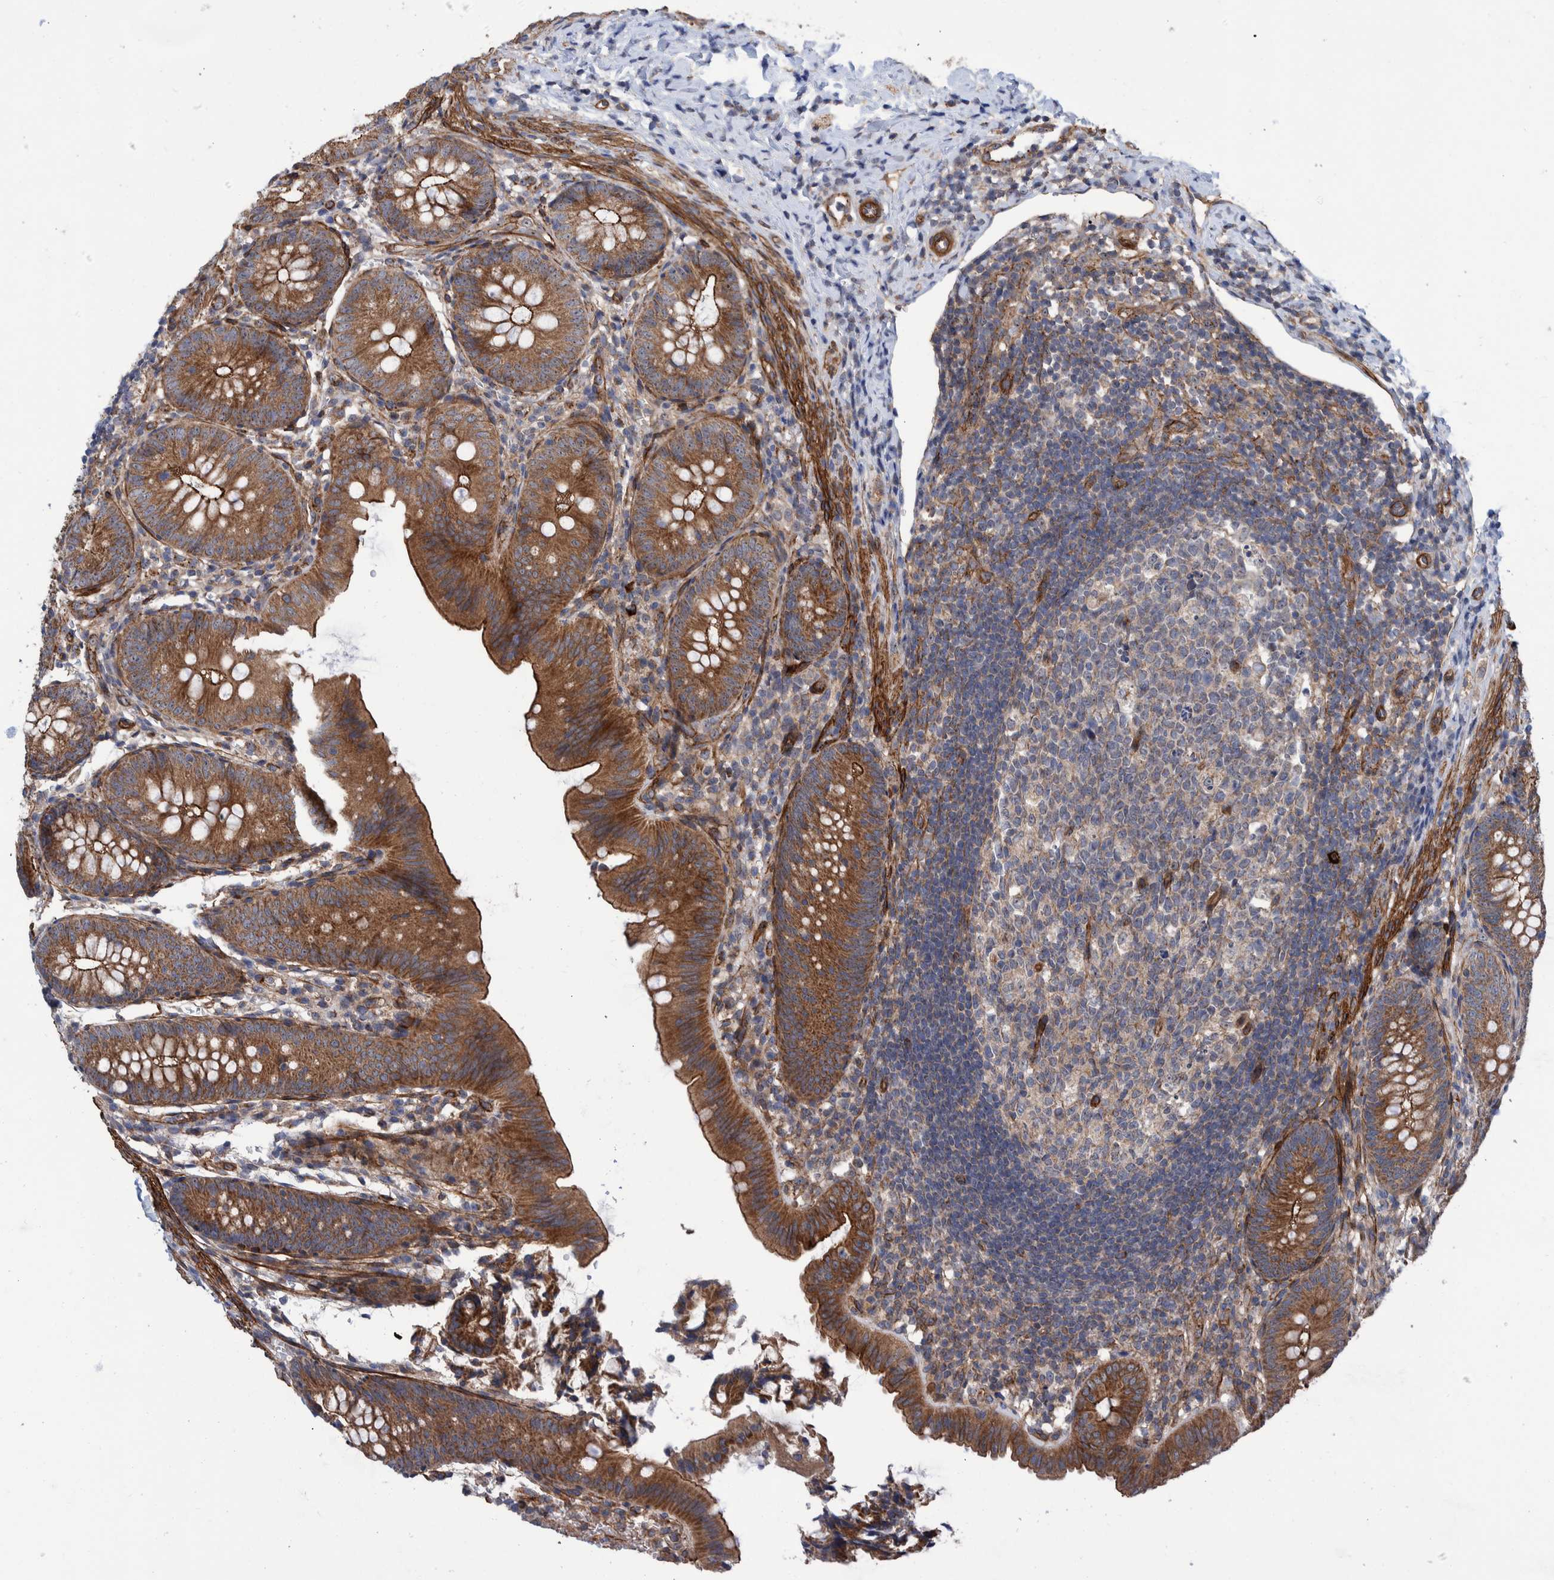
{"staining": {"intensity": "strong", "quantity": ">75%", "location": "cytoplasmic/membranous"}, "tissue": "appendix", "cell_type": "Glandular cells", "image_type": "normal", "snomed": [{"axis": "morphology", "description": "Normal tissue, NOS"}, {"axis": "topography", "description": "Appendix"}], "caption": "Glandular cells show strong cytoplasmic/membranous positivity in approximately >75% of cells in benign appendix. (brown staining indicates protein expression, while blue staining denotes nuclei).", "gene": "ENSG00000262660", "patient": {"sex": "male", "age": 1}}